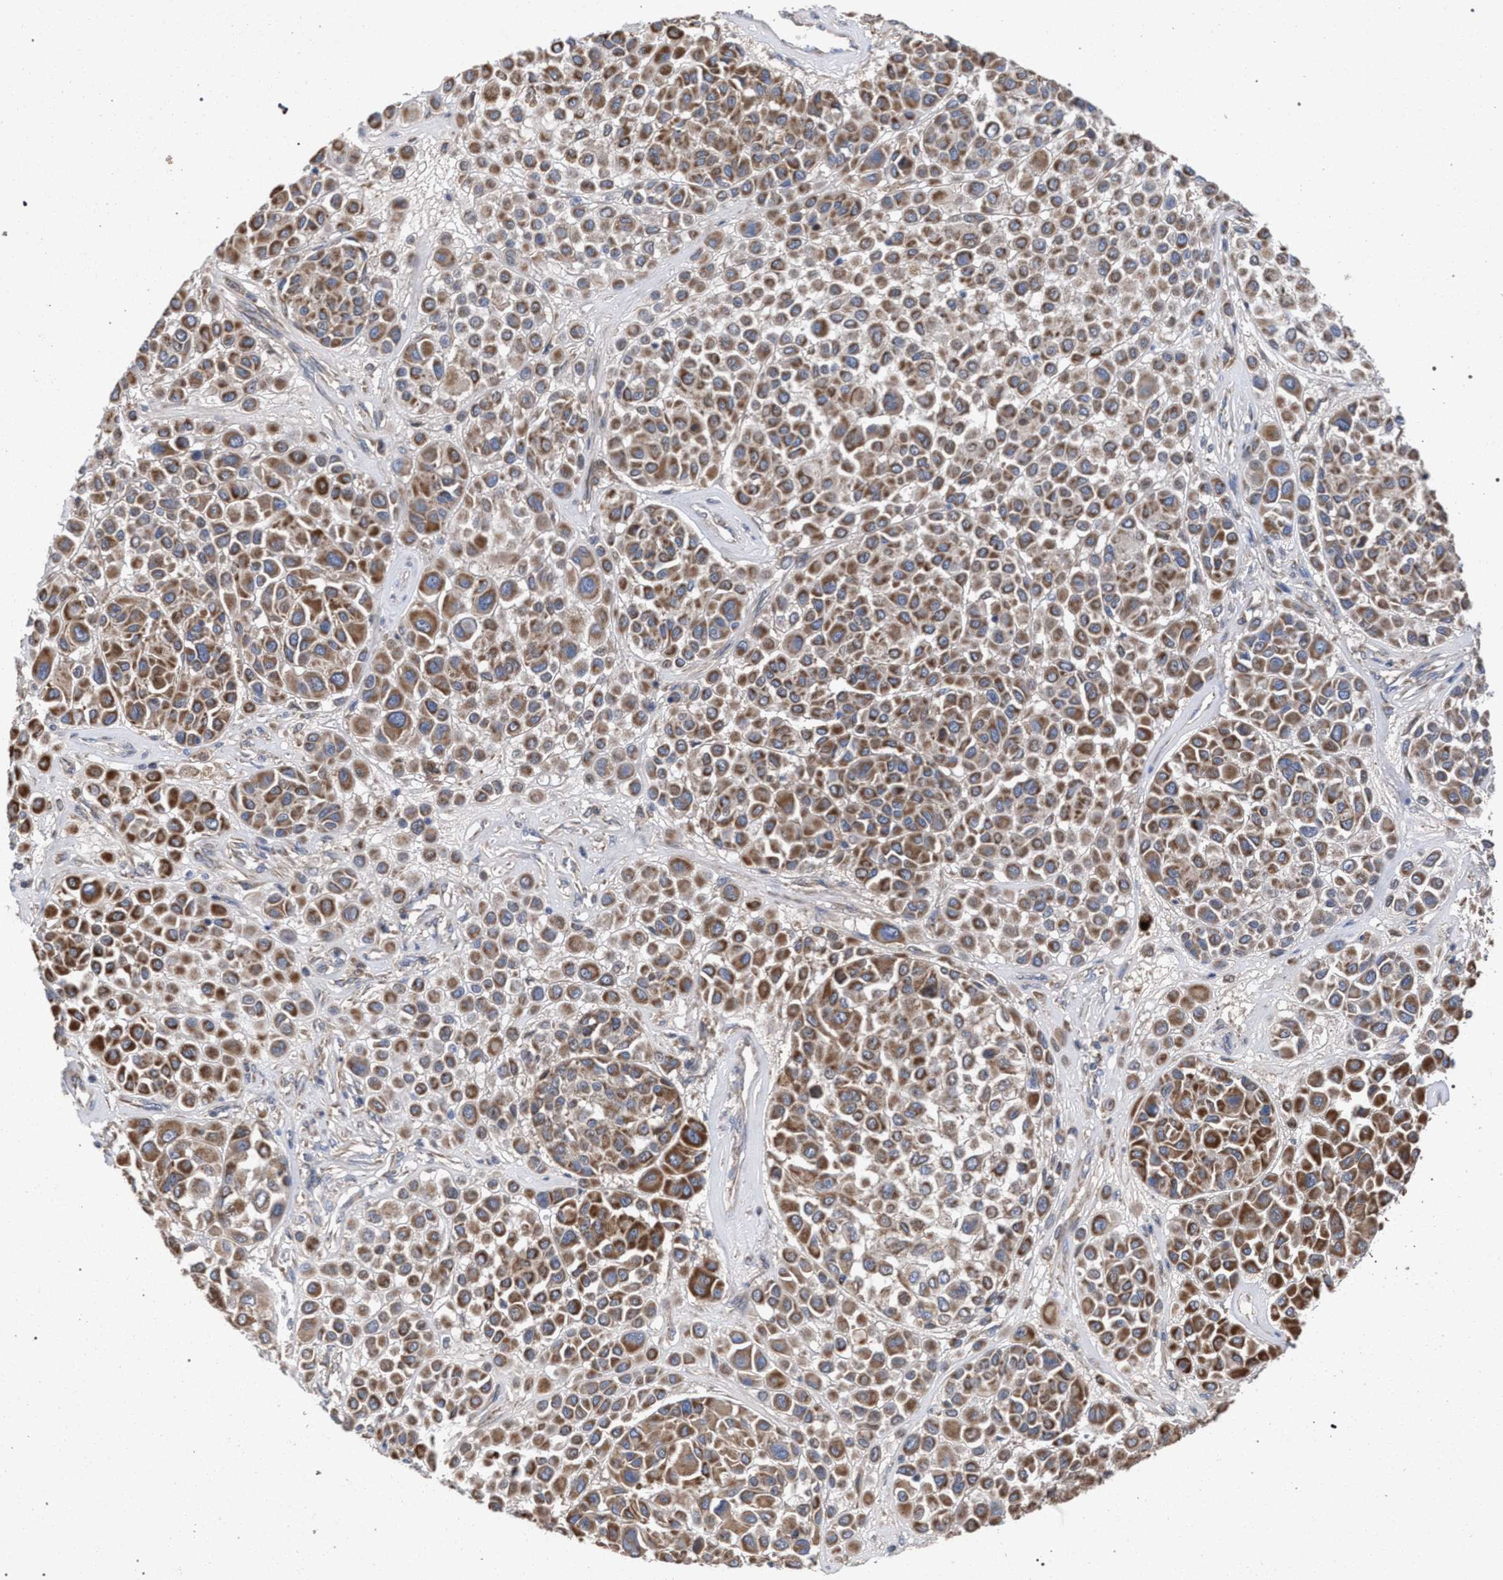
{"staining": {"intensity": "moderate", "quantity": ">75%", "location": "cytoplasmic/membranous"}, "tissue": "melanoma", "cell_type": "Tumor cells", "image_type": "cancer", "snomed": [{"axis": "morphology", "description": "Malignant melanoma, Metastatic site"}, {"axis": "topography", "description": "Soft tissue"}], "caption": "Melanoma stained for a protein demonstrates moderate cytoplasmic/membranous positivity in tumor cells.", "gene": "BCL2L12", "patient": {"sex": "male", "age": 41}}